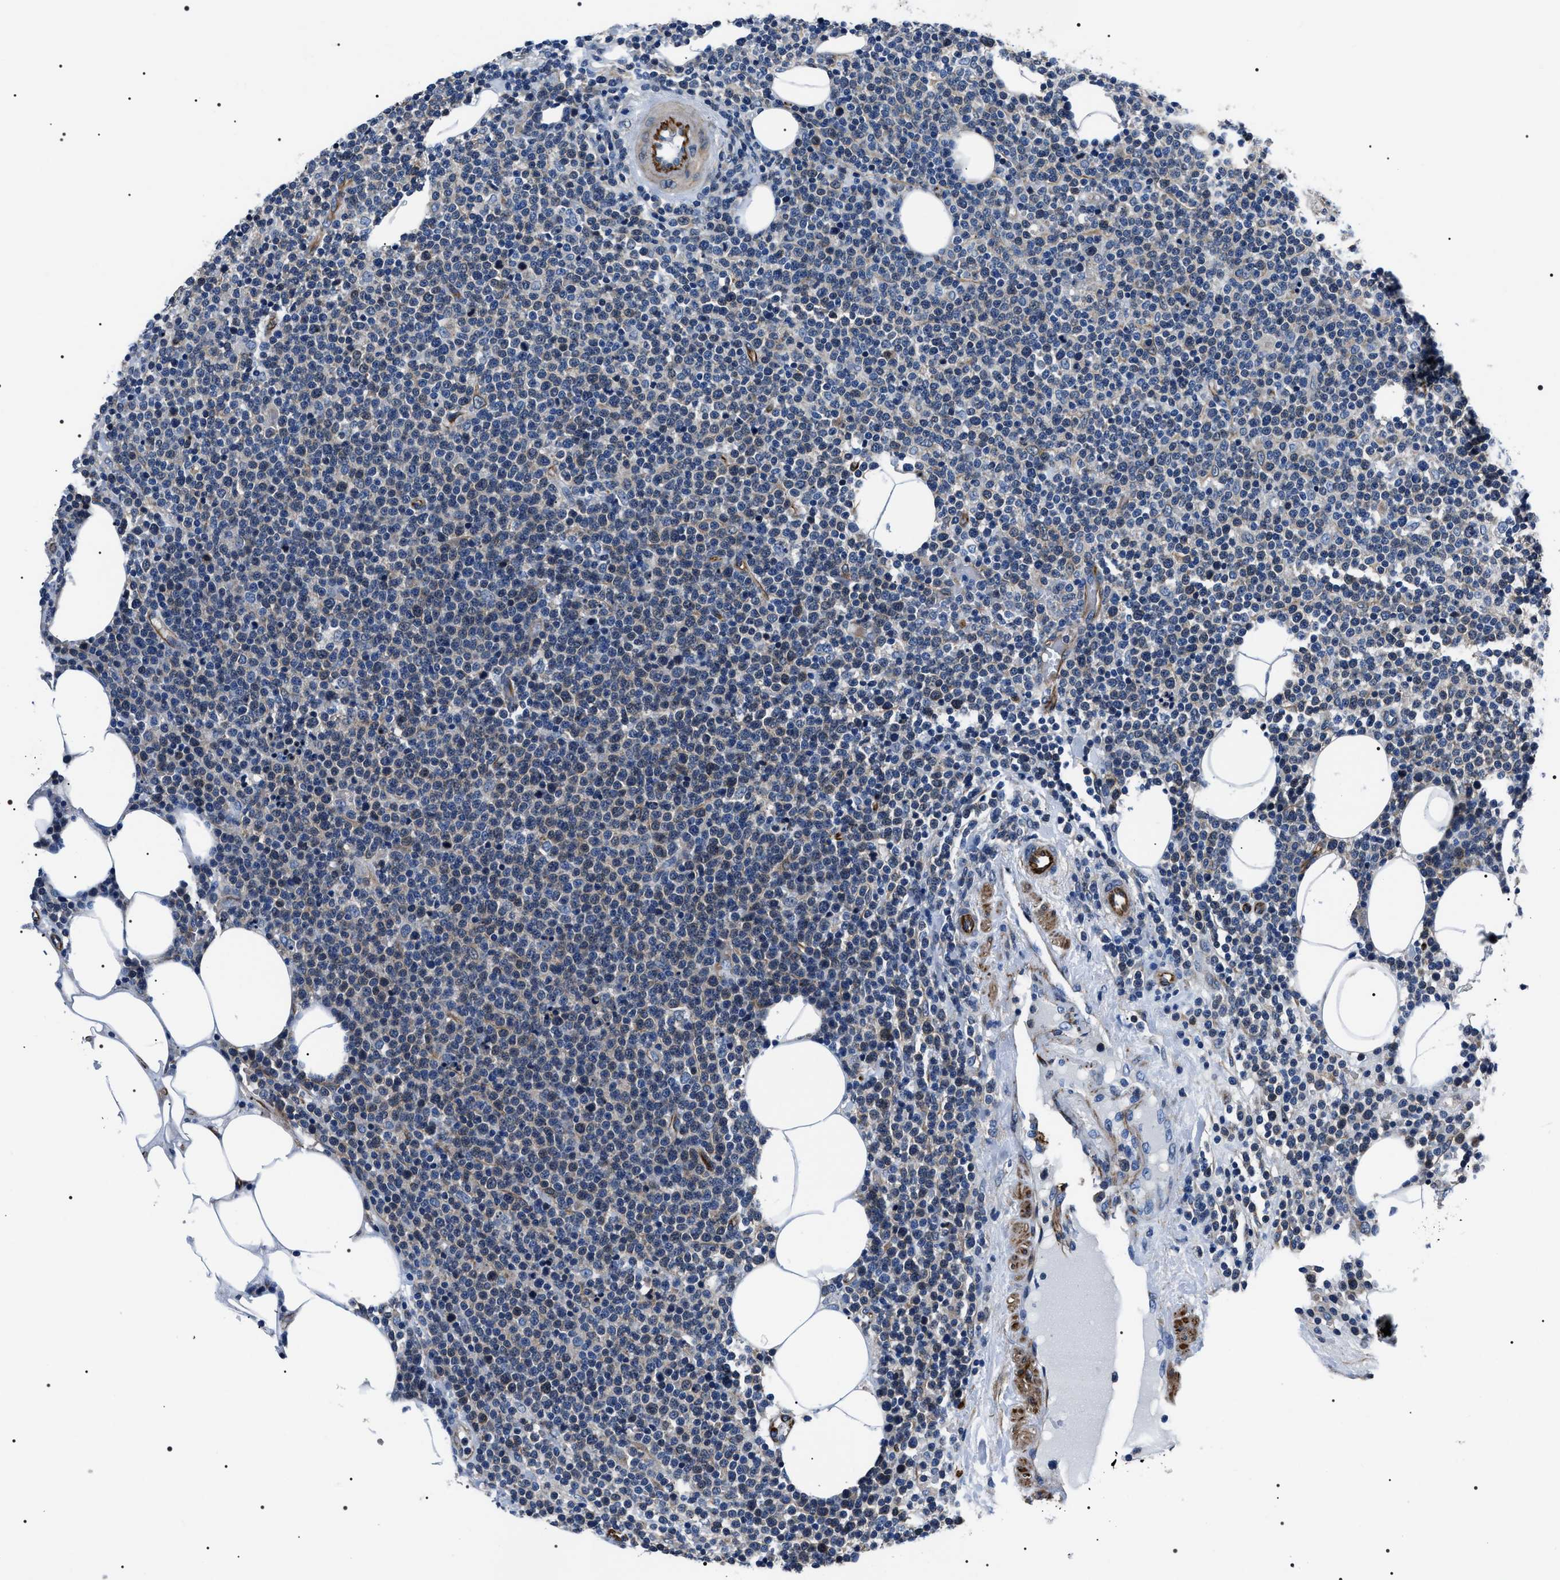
{"staining": {"intensity": "weak", "quantity": "<25%", "location": "cytoplasmic/membranous"}, "tissue": "lymphoma", "cell_type": "Tumor cells", "image_type": "cancer", "snomed": [{"axis": "morphology", "description": "Malignant lymphoma, non-Hodgkin's type, High grade"}, {"axis": "topography", "description": "Lymph node"}], "caption": "The IHC image has no significant positivity in tumor cells of malignant lymphoma, non-Hodgkin's type (high-grade) tissue.", "gene": "BAG2", "patient": {"sex": "male", "age": 61}}